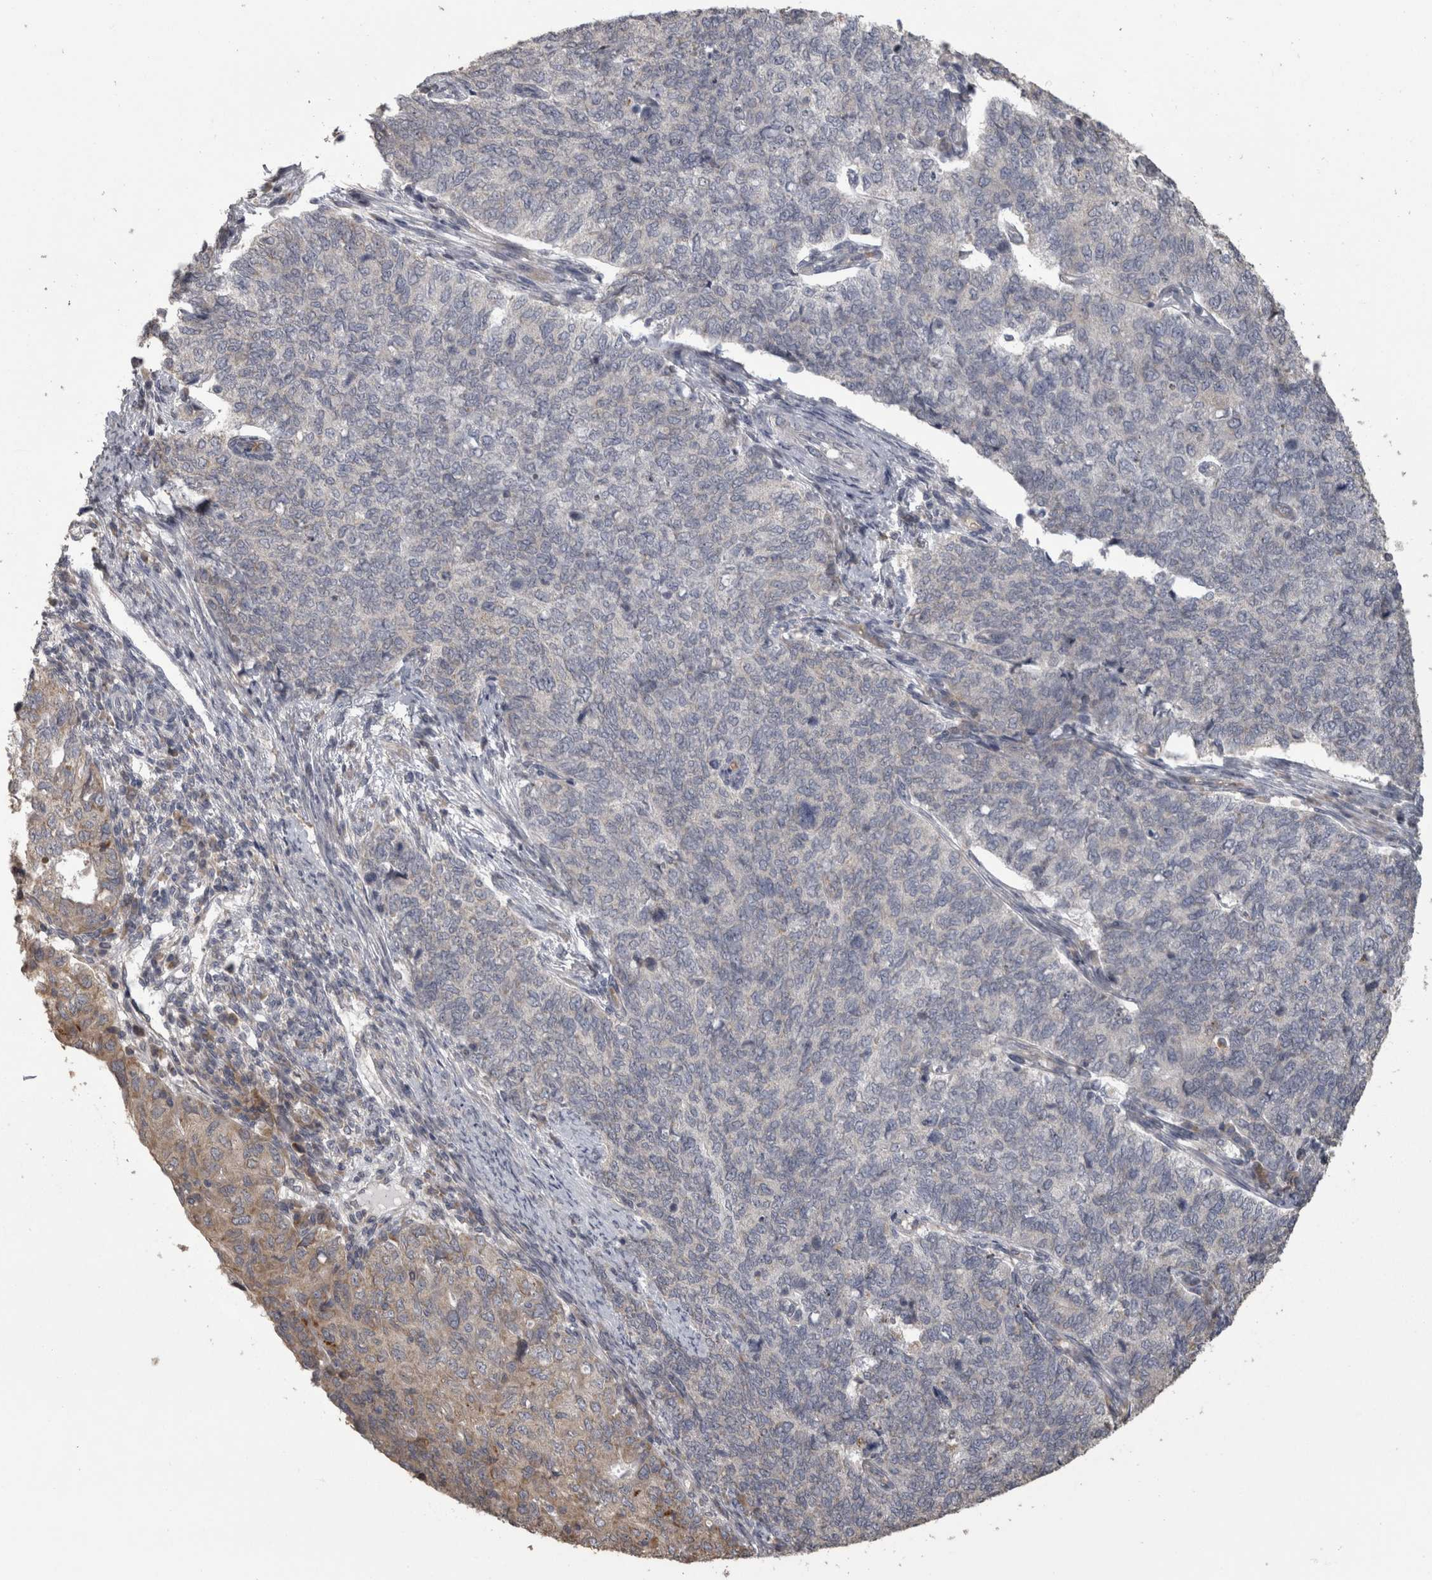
{"staining": {"intensity": "negative", "quantity": "none", "location": "none"}, "tissue": "cervical cancer", "cell_type": "Tumor cells", "image_type": "cancer", "snomed": [{"axis": "morphology", "description": "Squamous cell carcinoma, NOS"}, {"axis": "topography", "description": "Cervix"}], "caption": "This is a image of immunohistochemistry staining of squamous cell carcinoma (cervical), which shows no positivity in tumor cells.", "gene": "RAB29", "patient": {"sex": "female", "age": 63}}